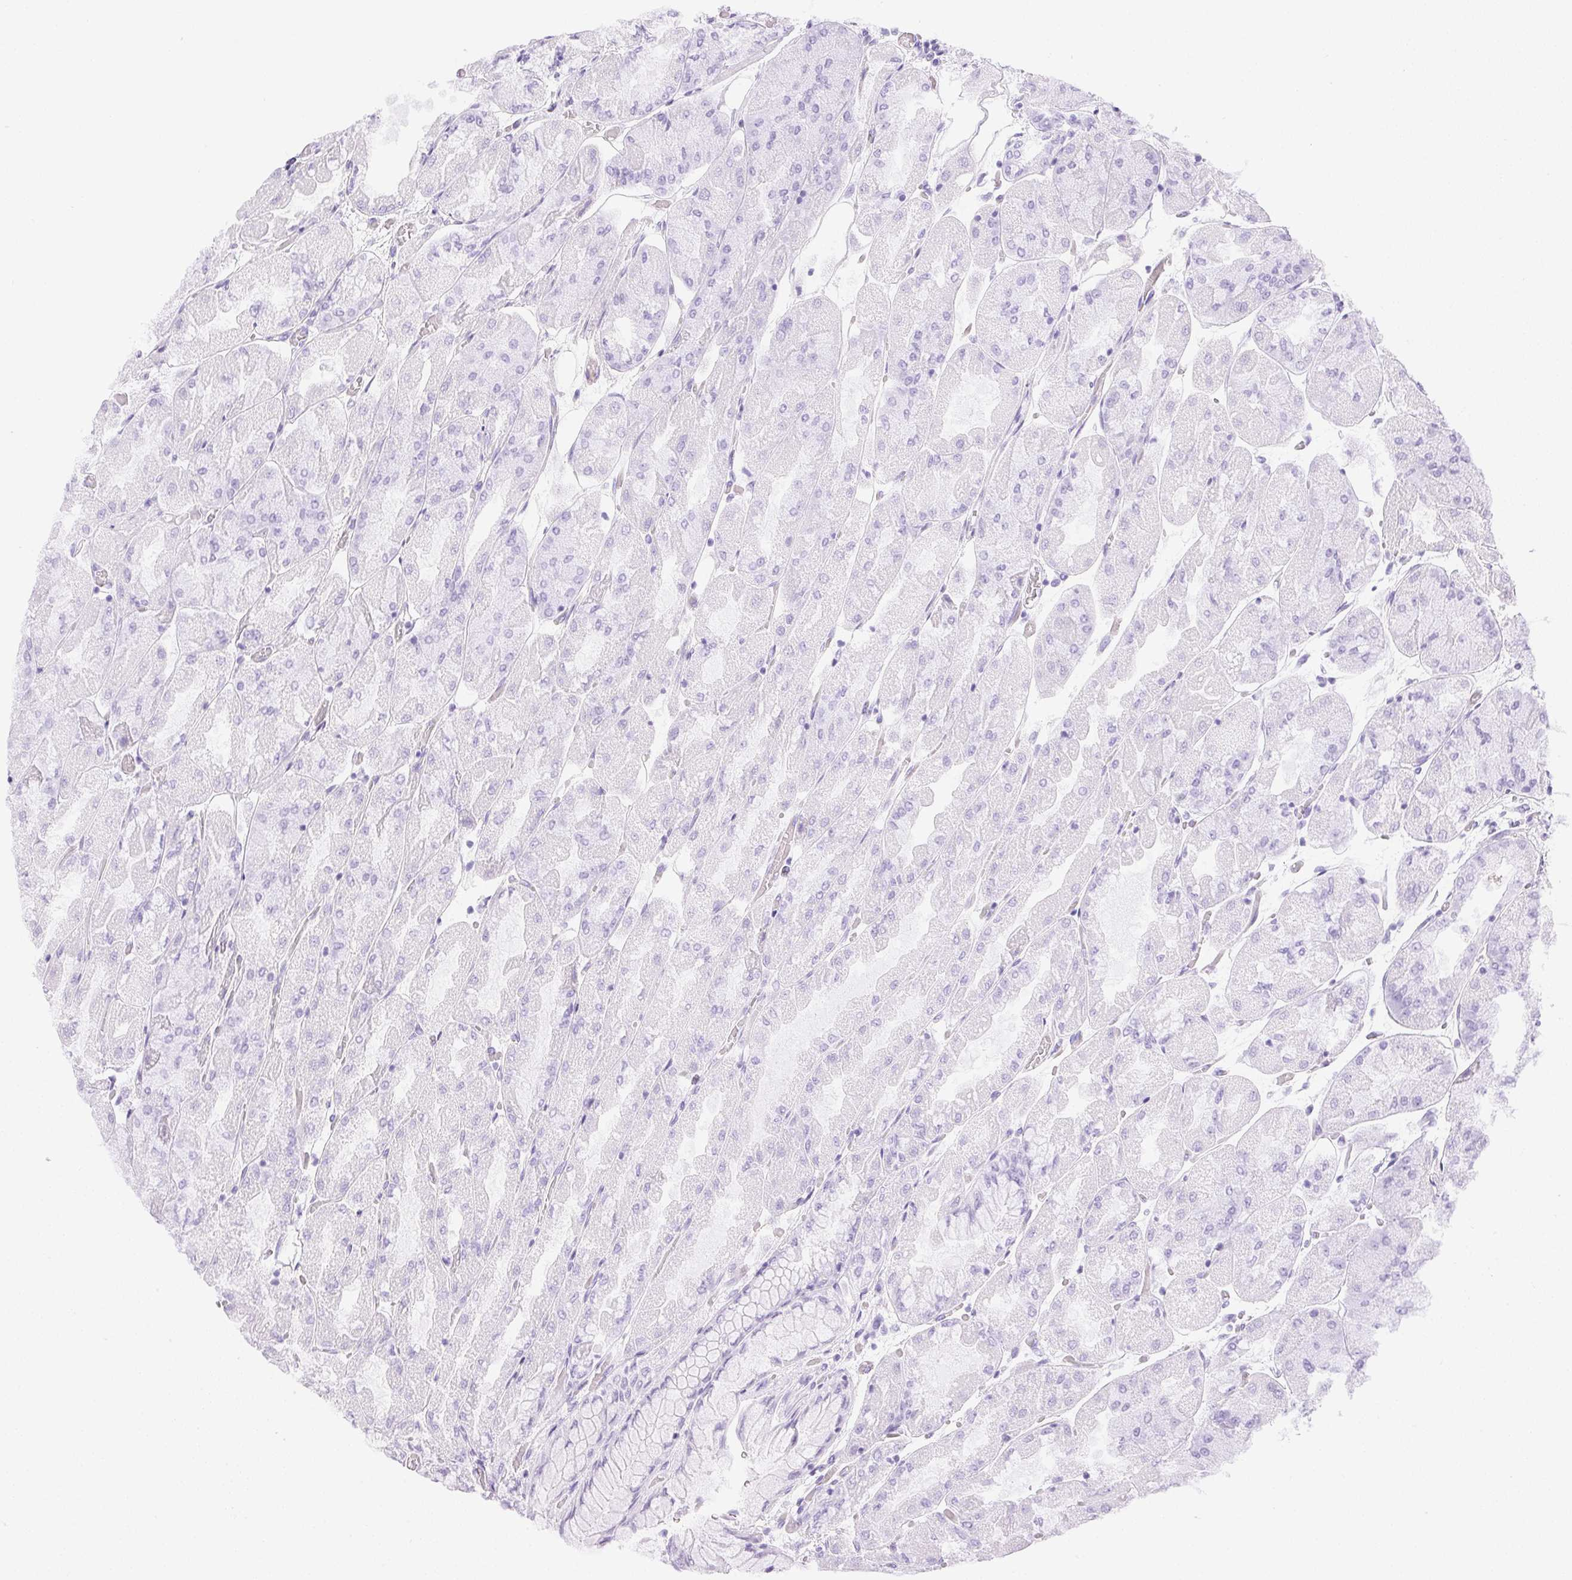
{"staining": {"intensity": "negative", "quantity": "none", "location": "none"}, "tissue": "stomach", "cell_type": "Glandular cells", "image_type": "normal", "snomed": [{"axis": "morphology", "description": "Normal tissue, NOS"}, {"axis": "topography", "description": "Stomach"}], "caption": "There is no significant positivity in glandular cells of stomach.", "gene": "ATP6V1G3", "patient": {"sex": "female", "age": 61}}